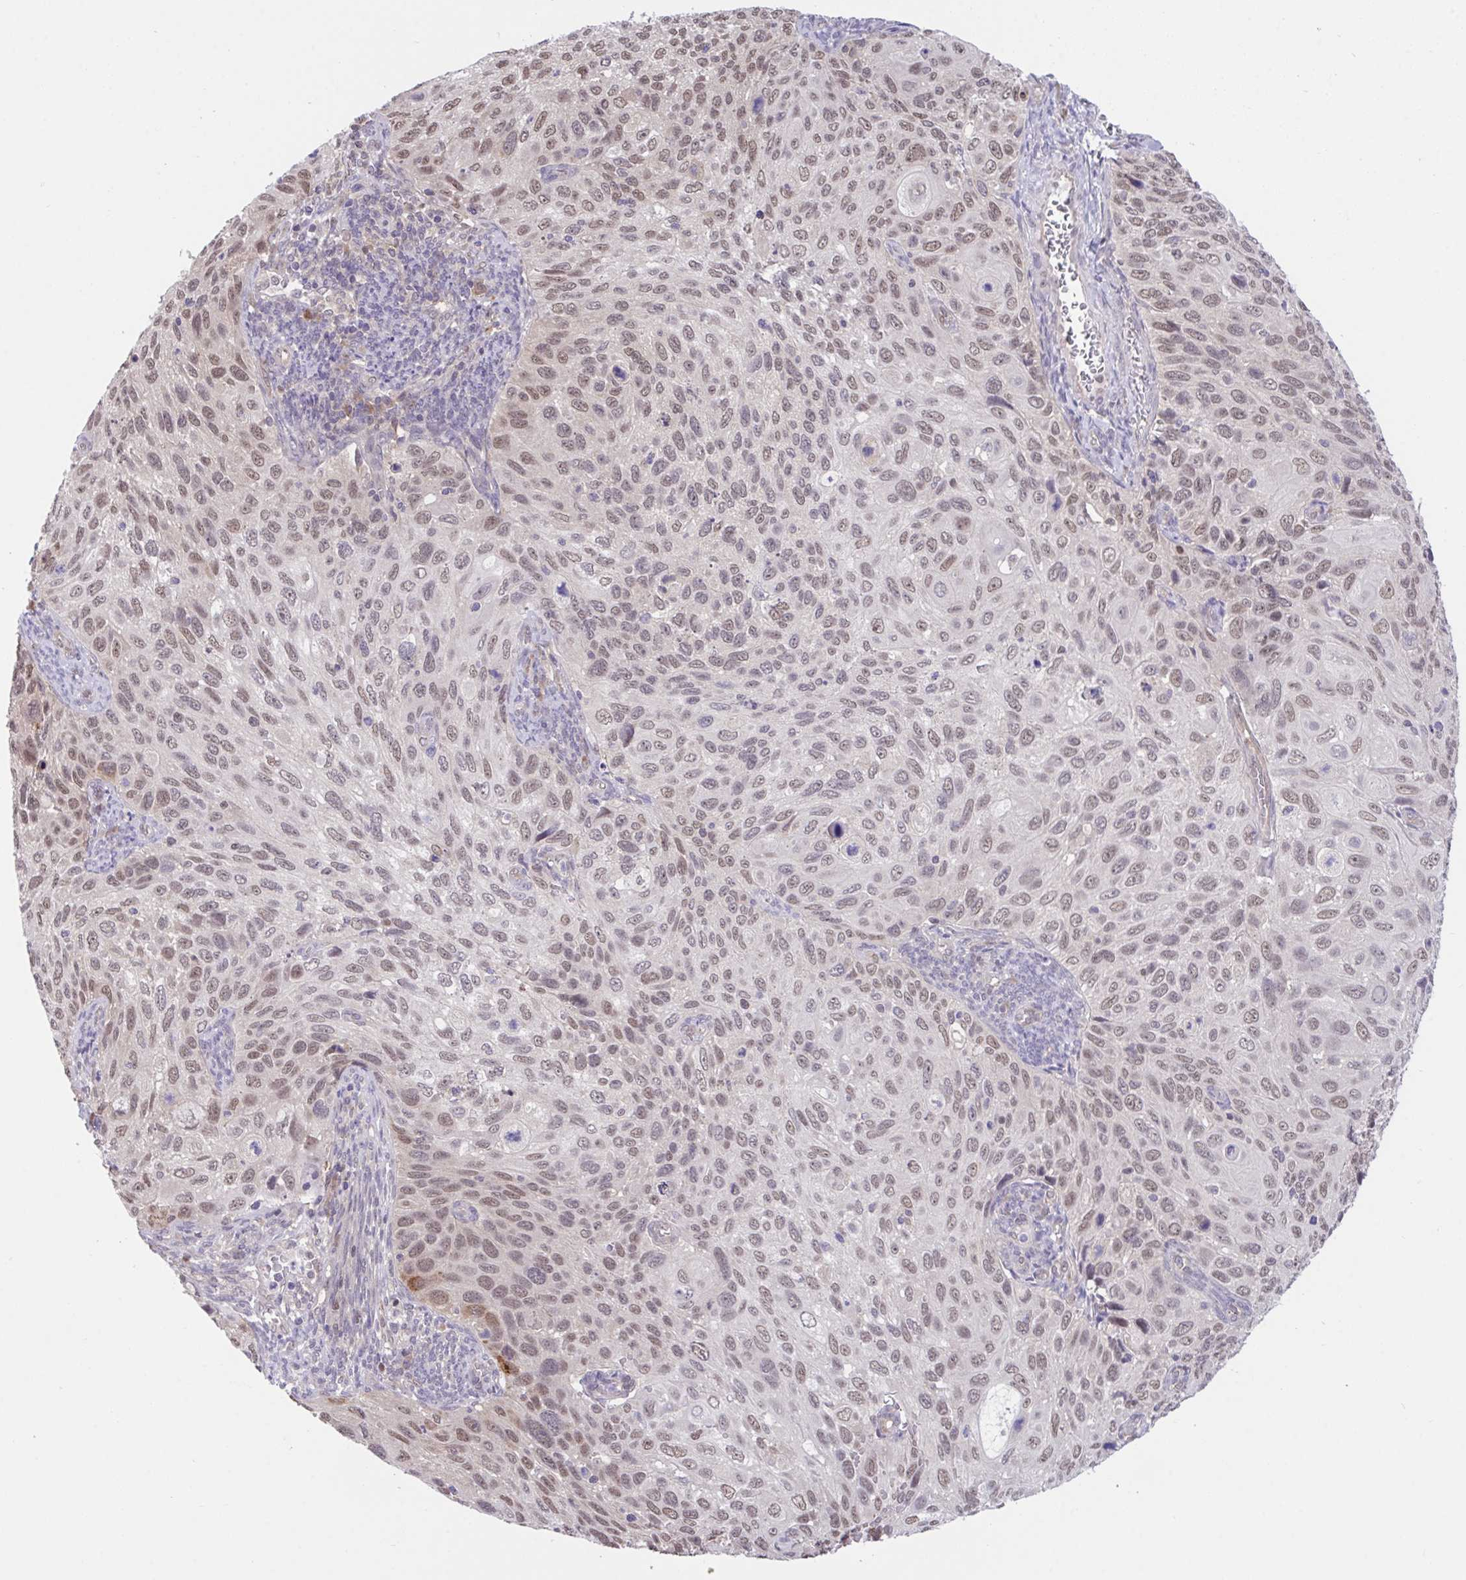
{"staining": {"intensity": "moderate", "quantity": ">75%", "location": "nuclear"}, "tissue": "cervical cancer", "cell_type": "Tumor cells", "image_type": "cancer", "snomed": [{"axis": "morphology", "description": "Squamous cell carcinoma, NOS"}, {"axis": "topography", "description": "Cervix"}], "caption": "Tumor cells reveal medium levels of moderate nuclear expression in about >75% of cells in cervical cancer.", "gene": "ZNF444", "patient": {"sex": "female", "age": 70}}